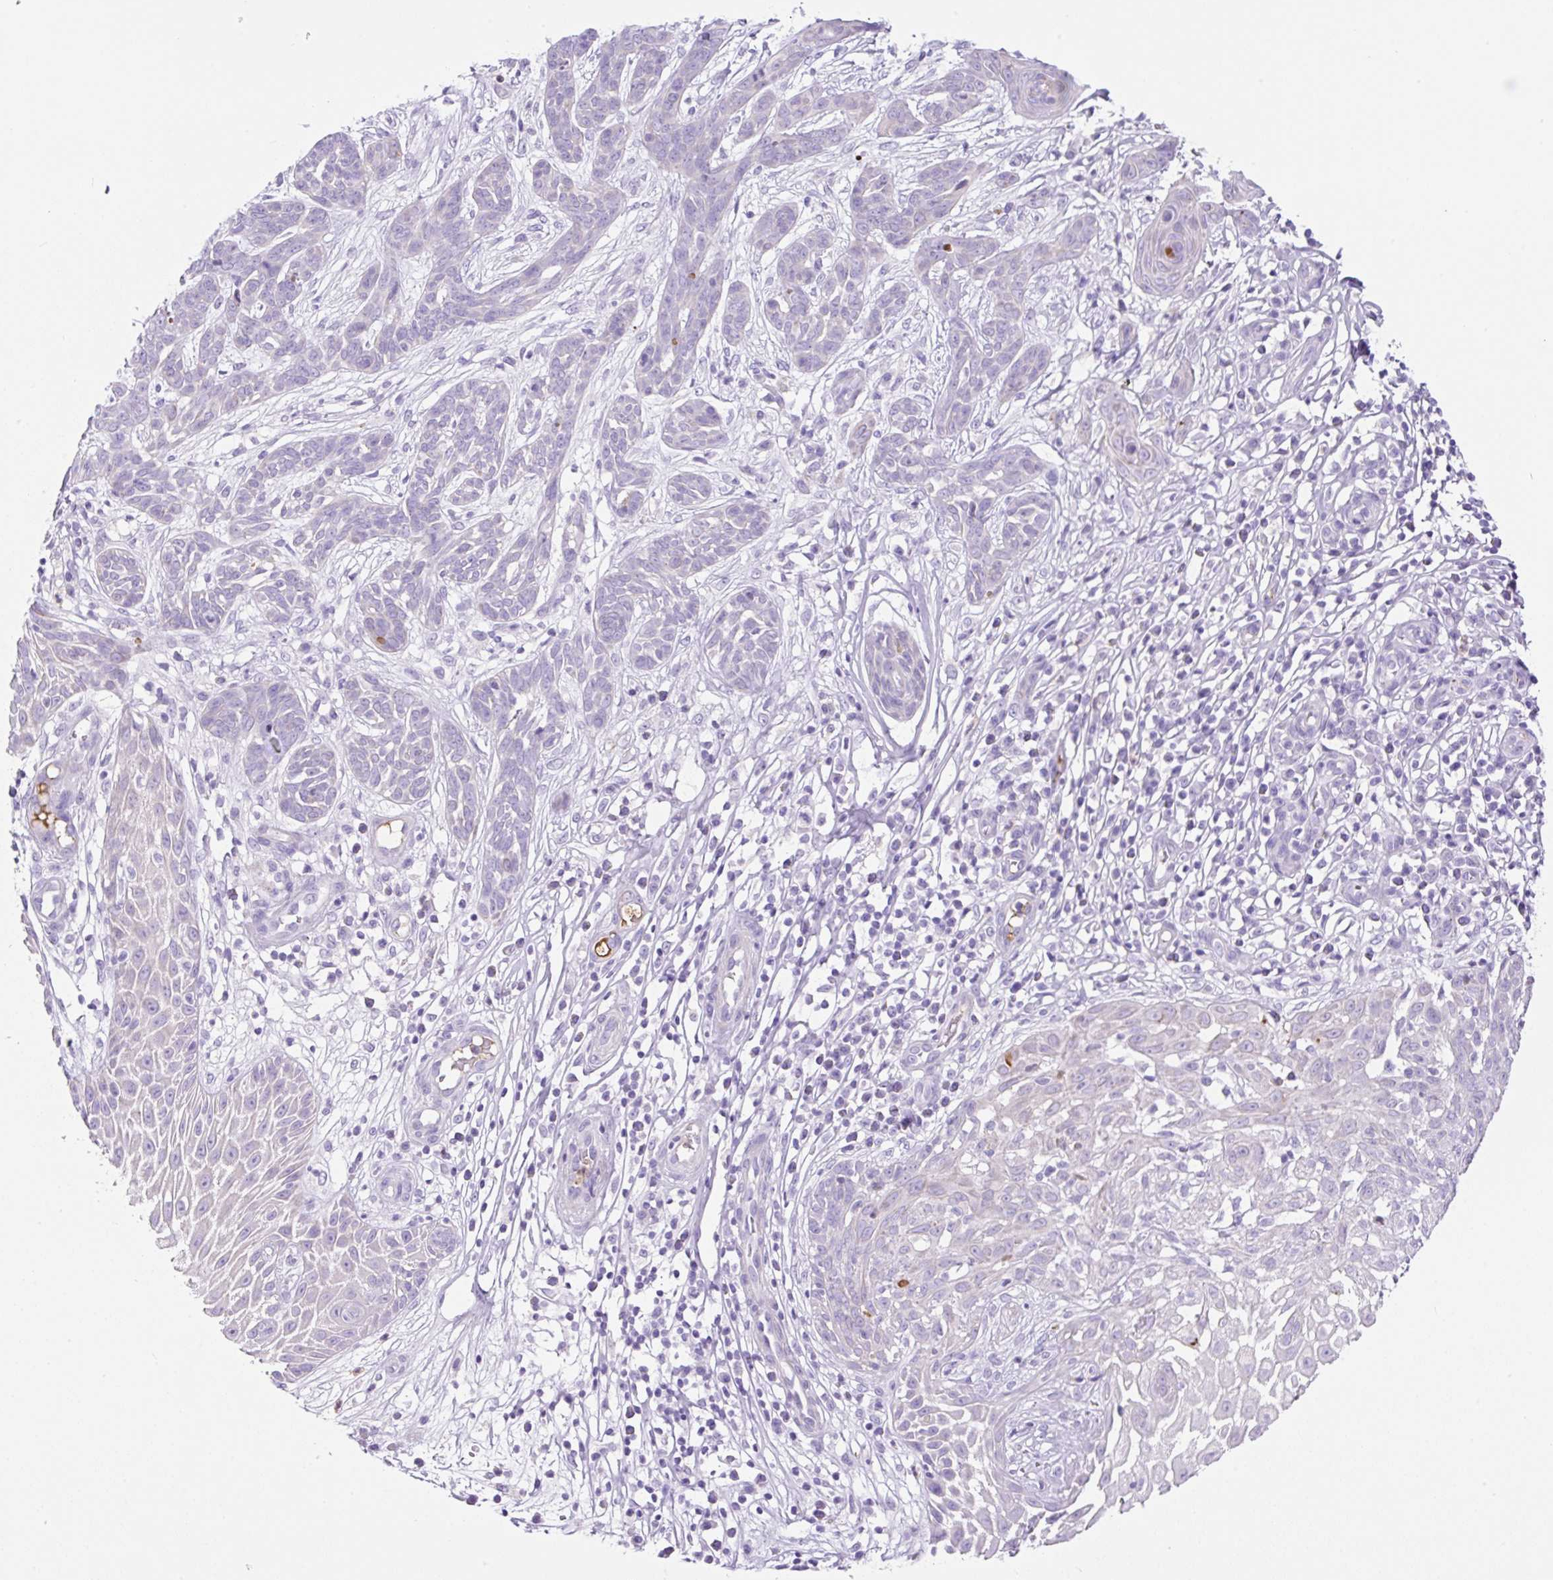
{"staining": {"intensity": "negative", "quantity": "none", "location": "none"}, "tissue": "skin cancer", "cell_type": "Tumor cells", "image_type": "cancer", "snomed": [{"axis": "morphology", "description": "Basal cell carcinoma"}, {"axis": "topography", "description": "Skin"}, {"axis": "topography", "description": "Skin, foot"}], "caption": "Tumor cells show no significant protein staining in skin cancer. Brightfield microscopy of IHC stained with DAB (brown) and hematoxylin (blue), captured at high magnification.", "gene": "TDRD15", "patient": {"sex": "female", "age": 86}}